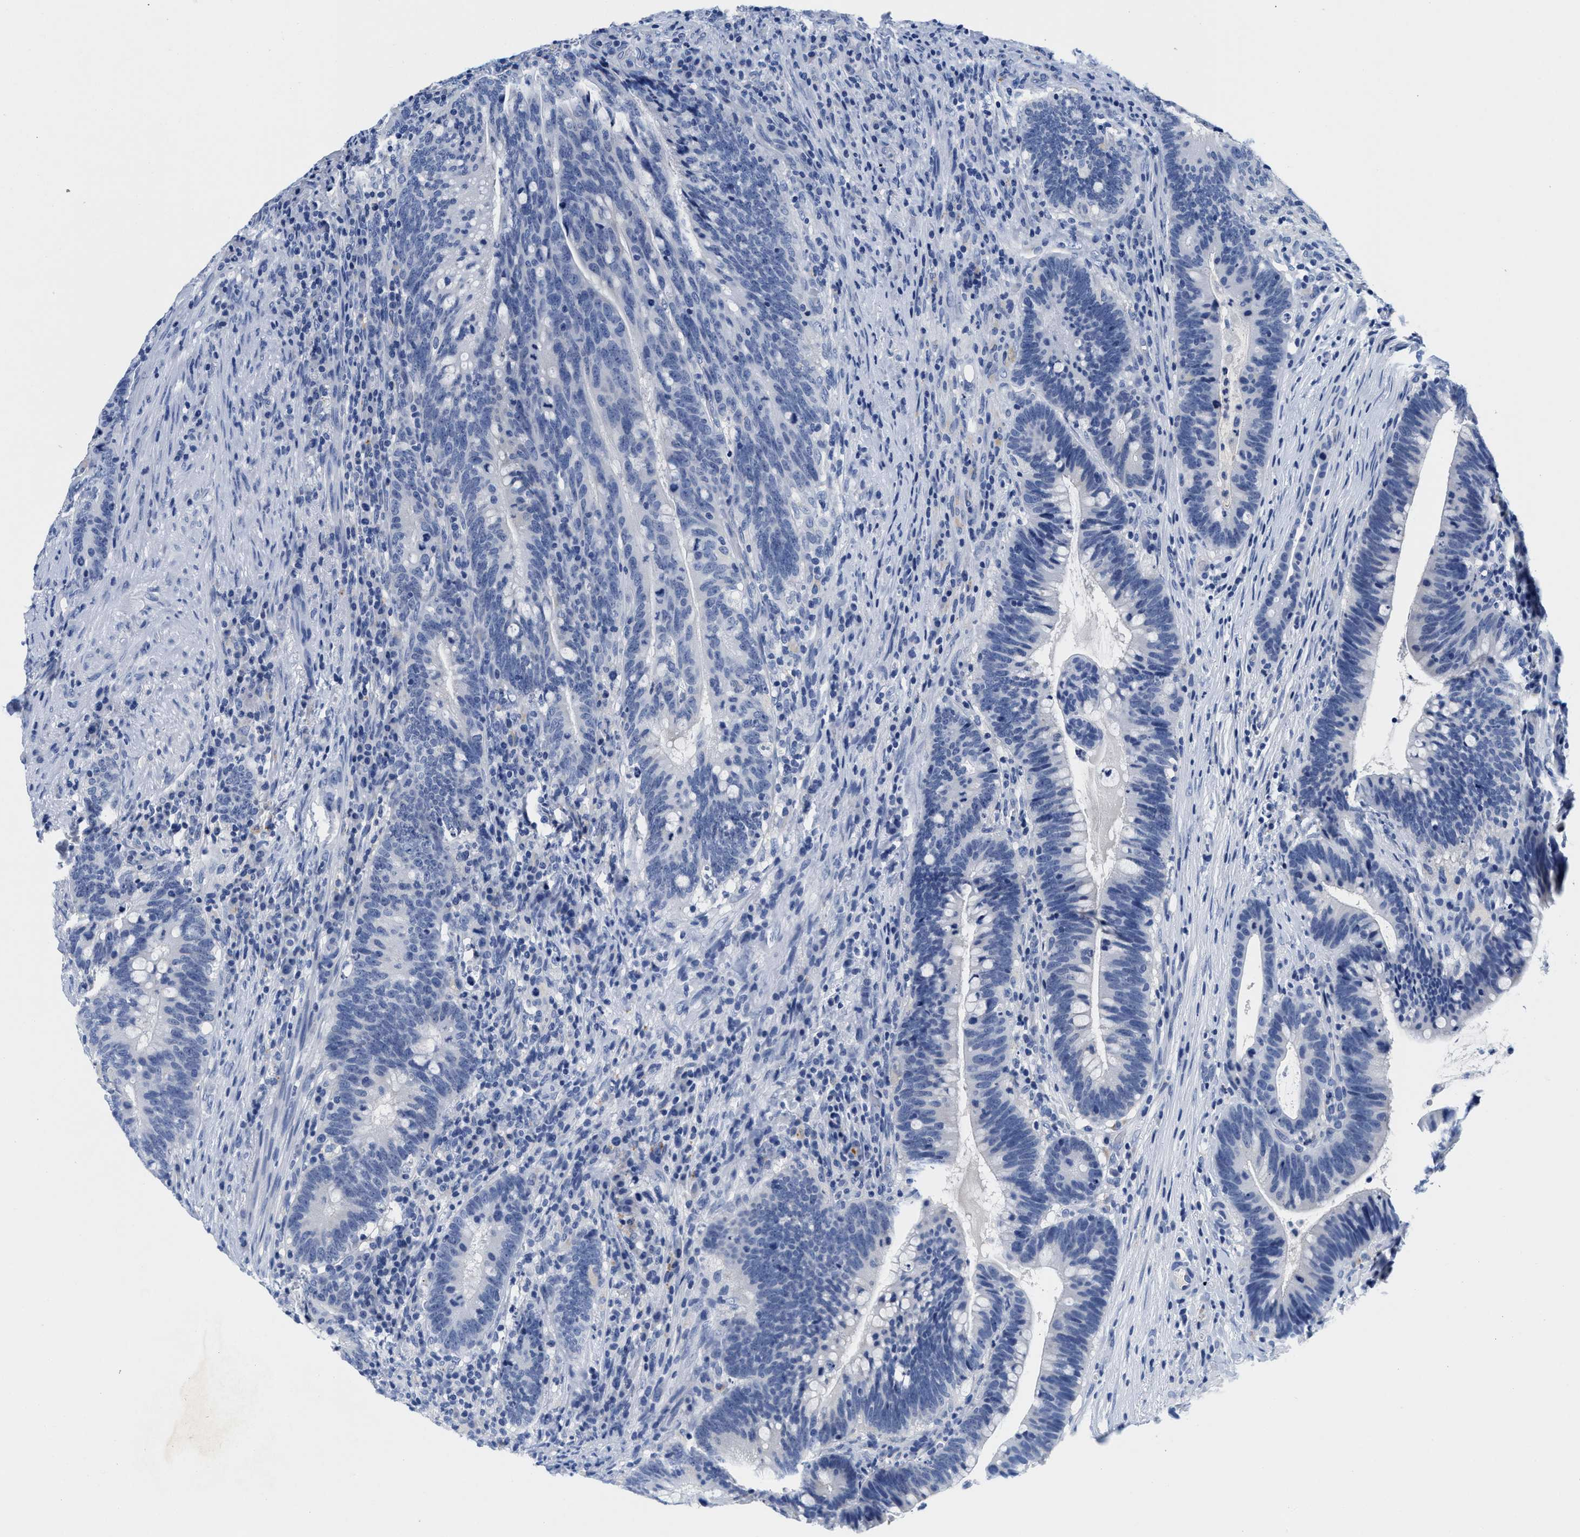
{"staining": {"intensity": "negative", "quantity": "none", "location": "none"}, "tissue": "colorectal cancer", "cell_type": "Tumor cells", "image_type": "cancer", "snomed": [{"axis": "morphology", "description": "Adenocarcinoma, NOS"}, {"axis": "topography", "description": "Colon"}], "caption": "Colorectal adenocarcinoma was stained to show a protein in brown. There is no significant staining in tumor cells.", "gene": "TTC3", "patient": {"sex": "female", "age": 66}}